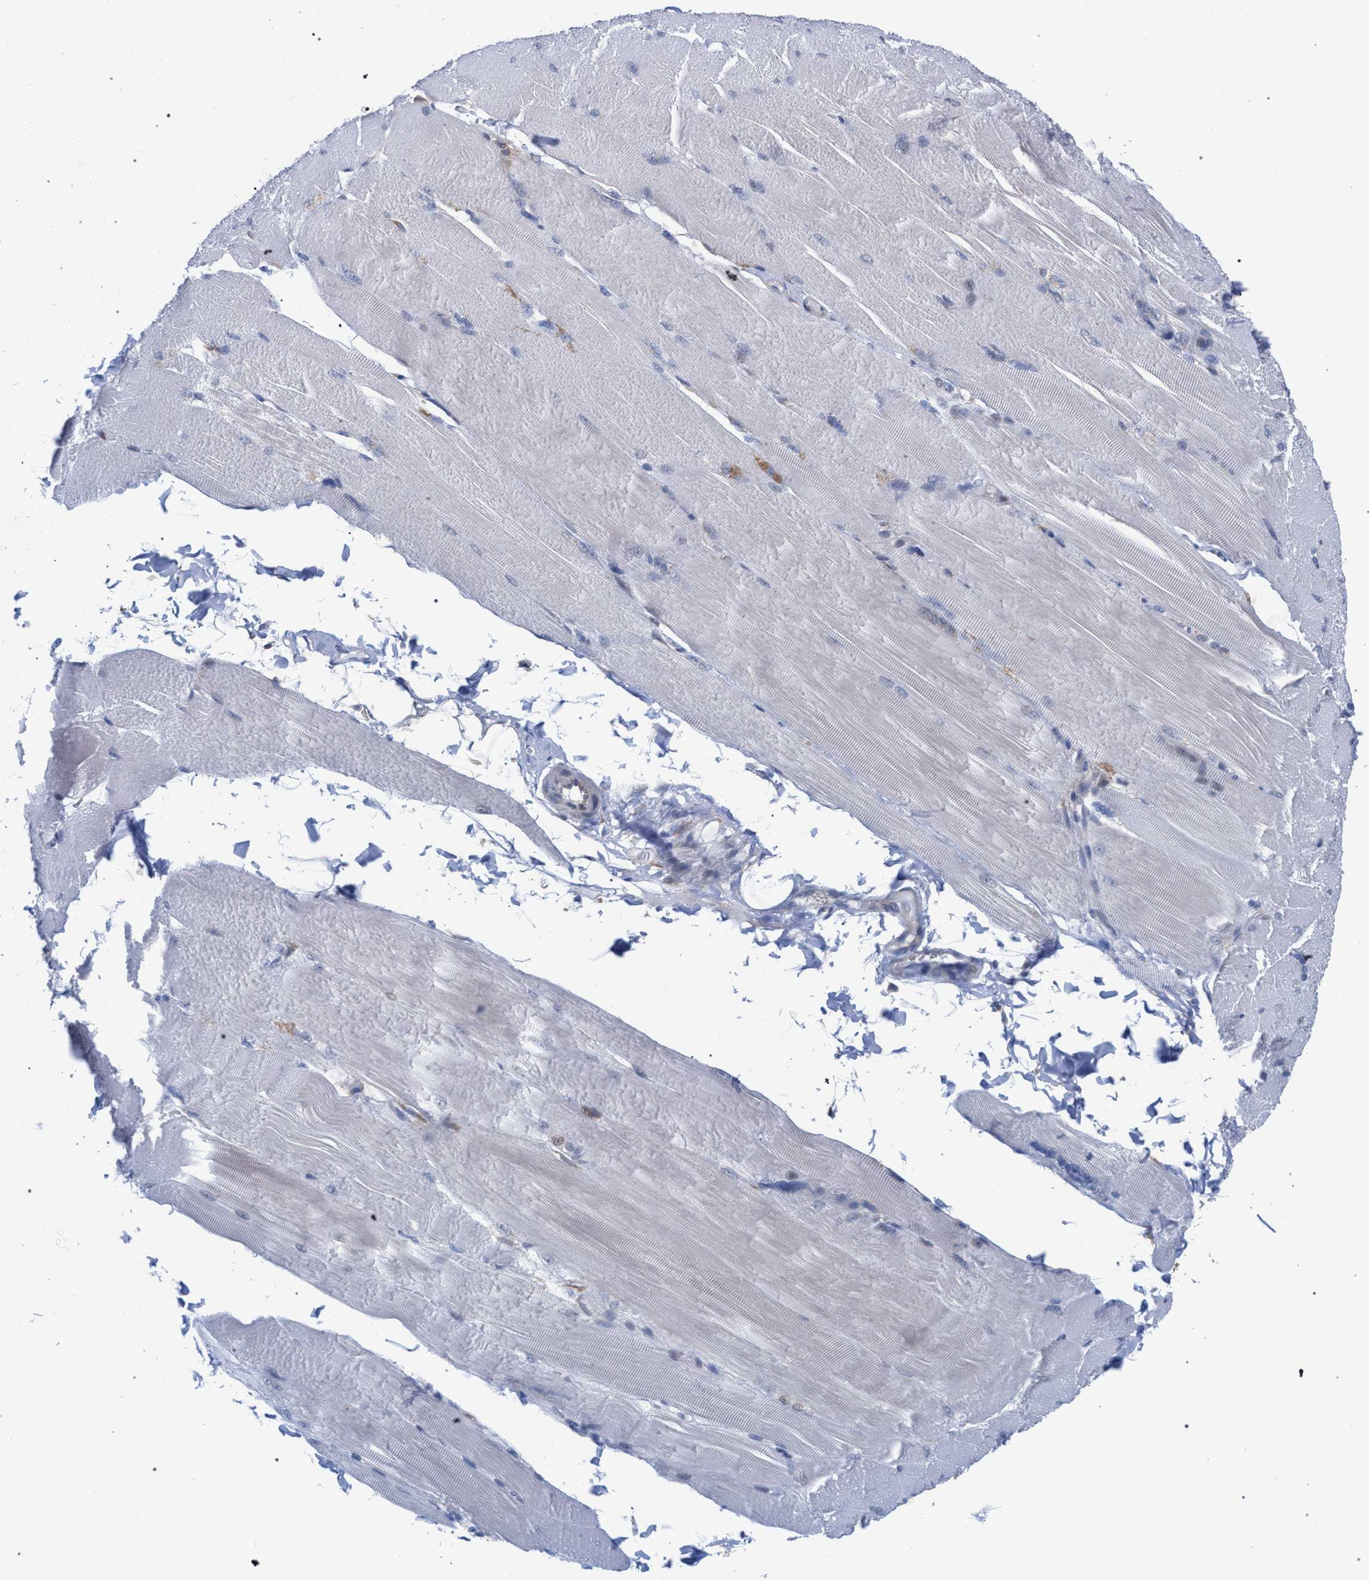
{"staining": {"intensity": "negative", "quantity": "none", "location": "none"}, "tissue": "skeletal muscle", "cell_type": "Myocytes", "image_type": "normal", "snomed": [{"axis": "morphology", "description": "Normal tissue, NOS"}, {"axis": "topography", "description": "Skin"}, {"axis": "topography", "description": "Skeletal muscle"}], "caption": "Human skeletal muscle stained for a protein using immunohistochemistry exhibits no staining in myocytes.", "gene": "FHOD3", "patient": {"sex": "male", "age": 83}}